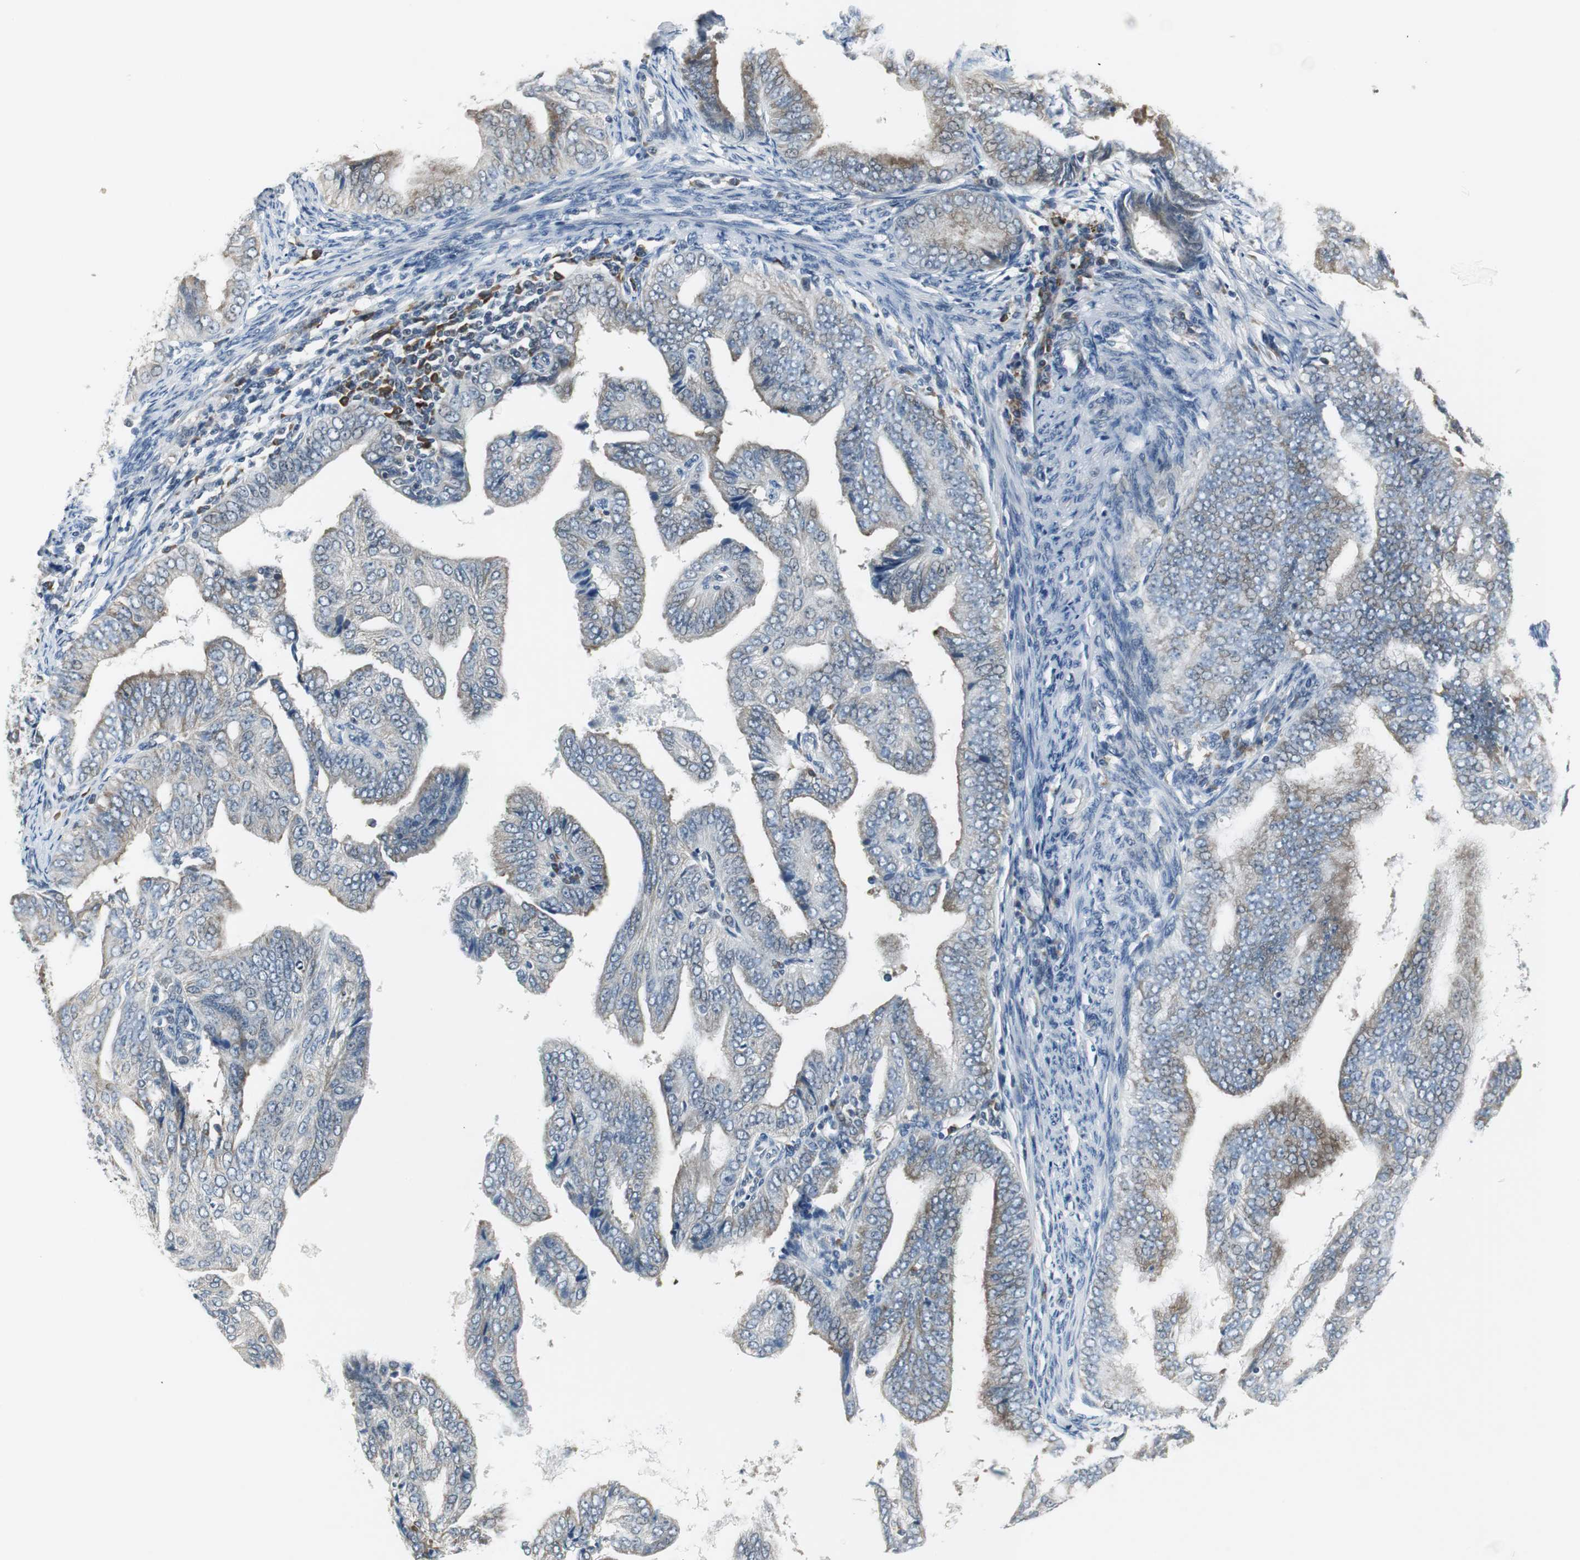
{"staining": {"intensity": "moderate", "quantity": "25%-75%", "location": "cytoplasmic/membranous"}, "tissue": "endometrial cancer", "cell_type": "Tumor cells", "image_type": "cancer", "snomed": [{"axis": "morphology", "description": "Adenocarcinoma, NOS"}, {"axis": "topography", "description": "Endometrium"}], "caption": "There is medium levels of moderate cytoplasmic/membranous positivity in tumor cells of adenocarcinoma (endometrial), as demonstrated by immunohistochemical staining (brown color).", "gene": "CCT5", "patient": {"sex": "female", "age": 58}}